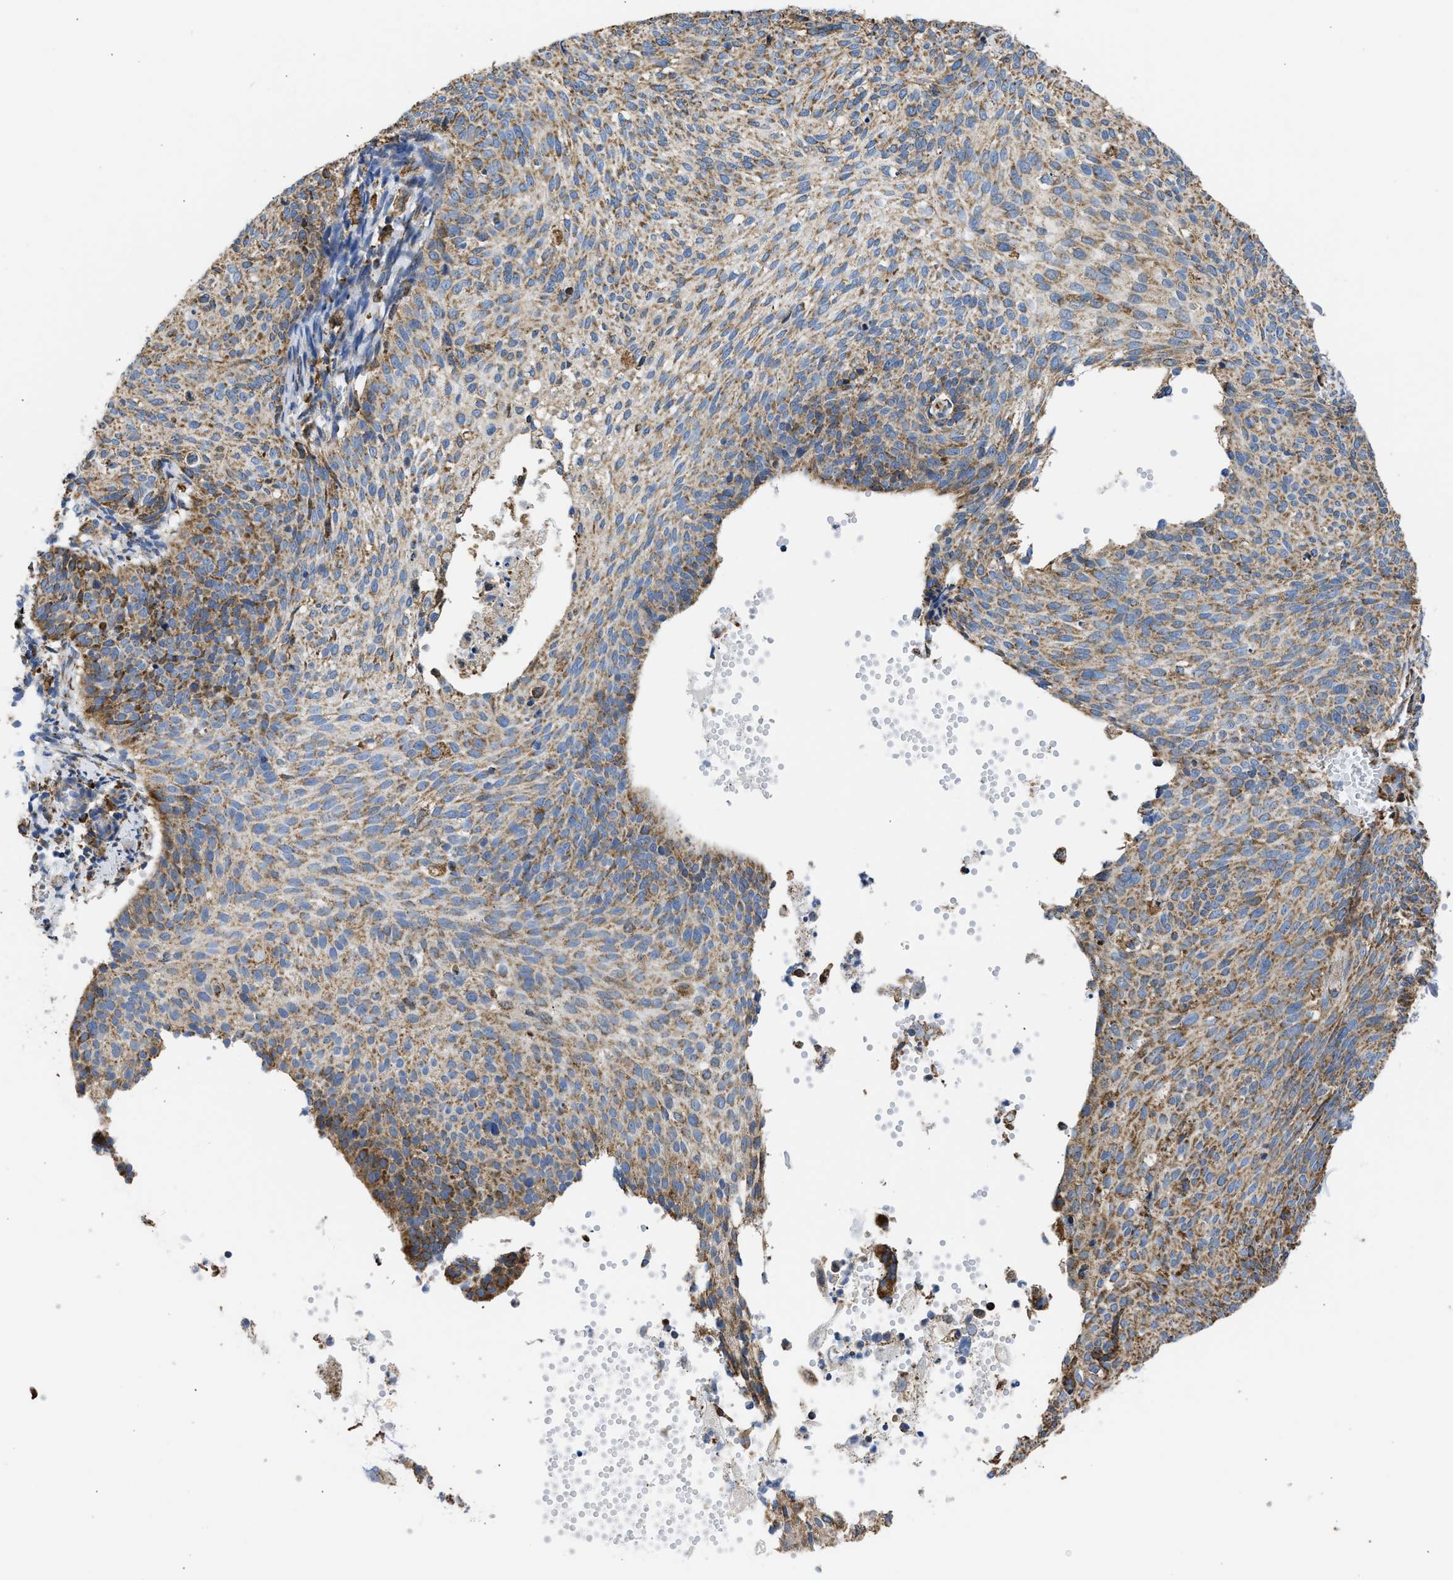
{"staining": {"intensity": "moderate", "quantity": ">75%", "location": "cytoplasmic/membranous"}, "tissue": "cervical cancer", "cell_type": "Tumor cells", "image_type": "cancer", "snomed": [{"axis": "morphology", "description": "Squamous cell carcinoma, NOS"}, {"axis": "topography", "description": "Cervix"}], "caption": "IHC of cervical cancer demonstrates medium levels of moderate cytoplasmic/membranous staining in approximately >75% of tumor cells.", "gene": "CYCS", "patient": {"sex": "female", "age": 70}}